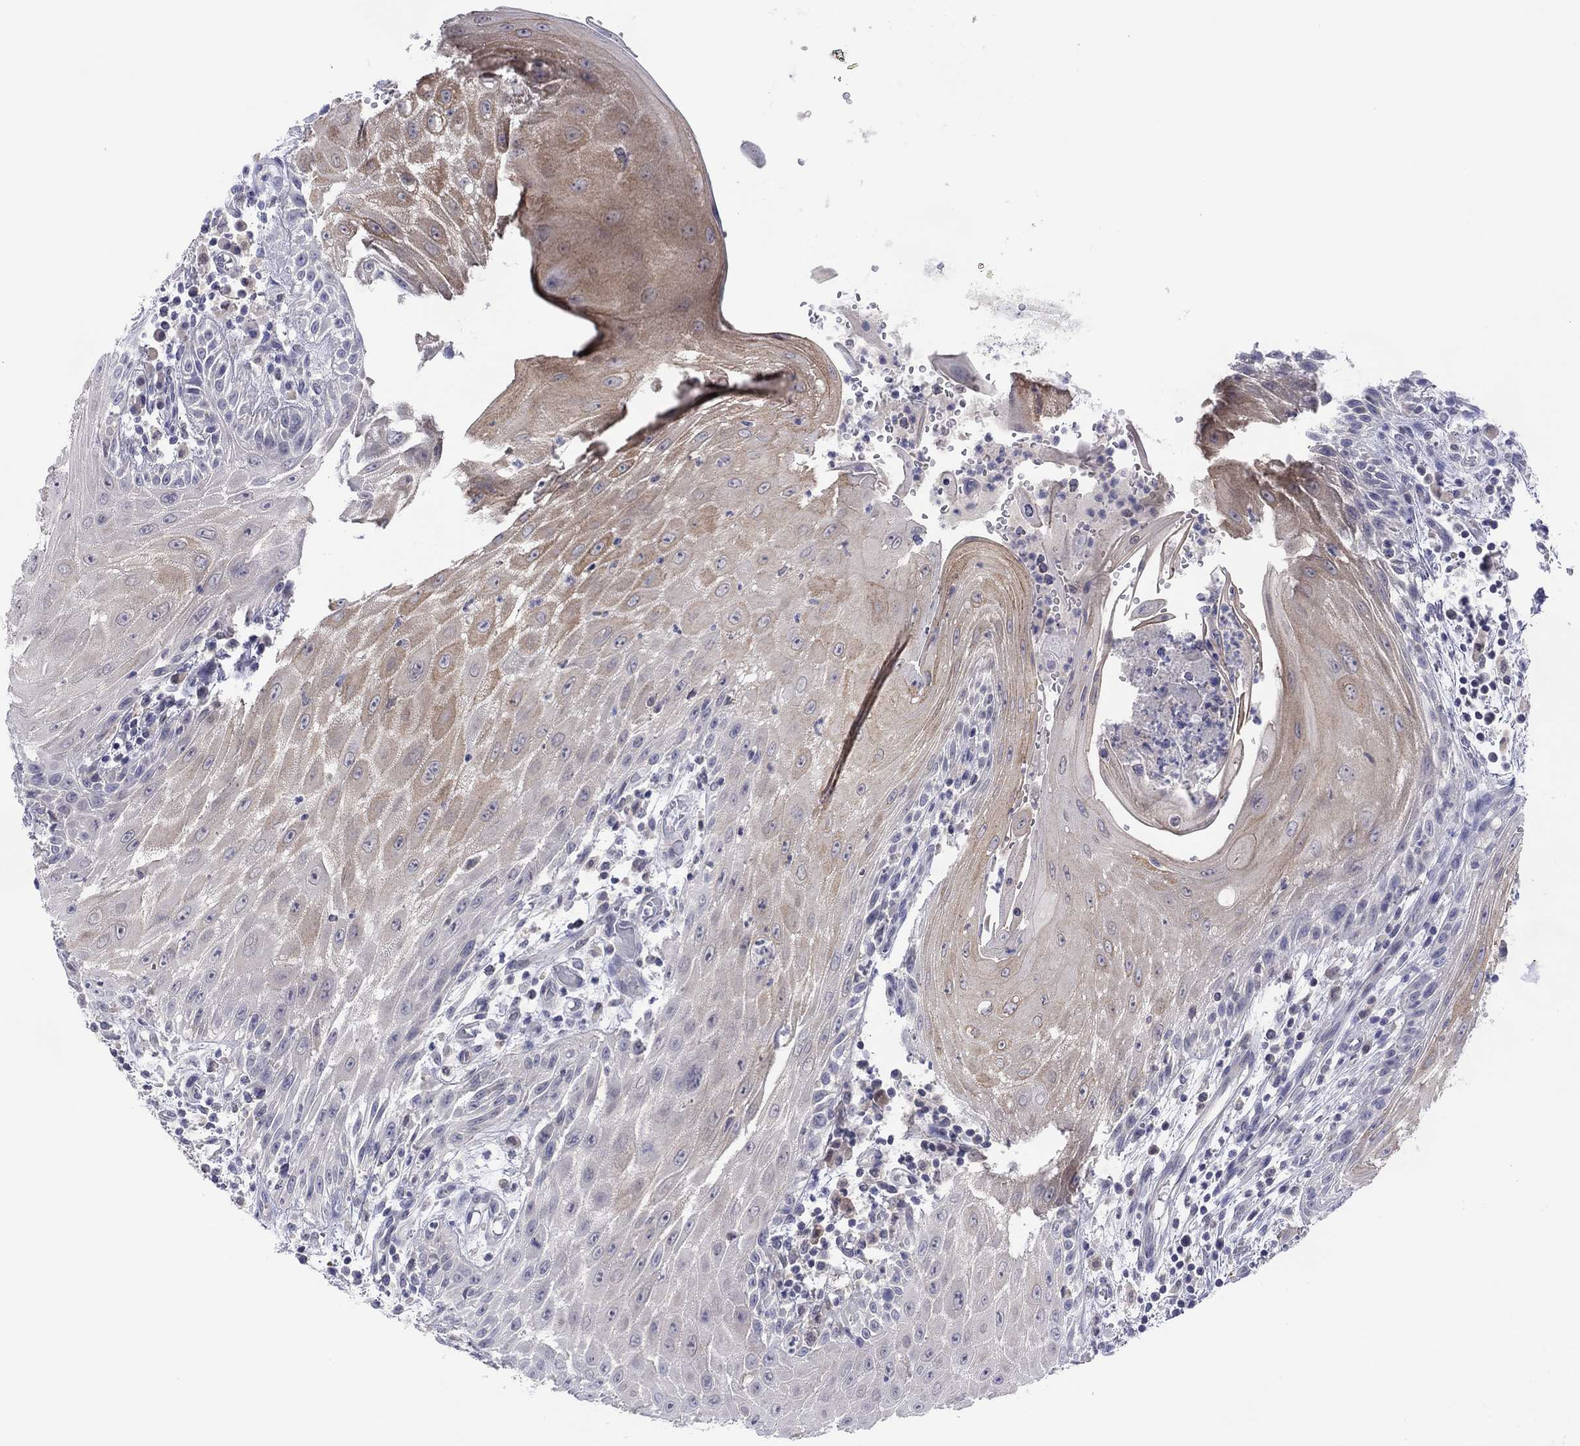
{"staining": {"intensity": "weak", "quantity": "25%-75%", "location": "cytoplasmic/membranous"}, "tissue": "head and neck cancer", "cell_type": "Tumor cells", "image_type": "cancer", "snomed": [{"axis": "morphology", "description": "Squamous cell carcinoma, NOS"}, {"axis": "topography", "description": "Oral tissue"}, {"axis": "topography", "description": "Head-Neck"}], "caption": "An IHC photomicrograph of tumor tissue is shown. Protein staining in brown labels weak cytoplasmic/membranous positivity in head and neck cancer (squamous cell carcinoma) within tumor cells.", "gene": "CYP2B6", "patient": {"sex": "male", "age": 58}}